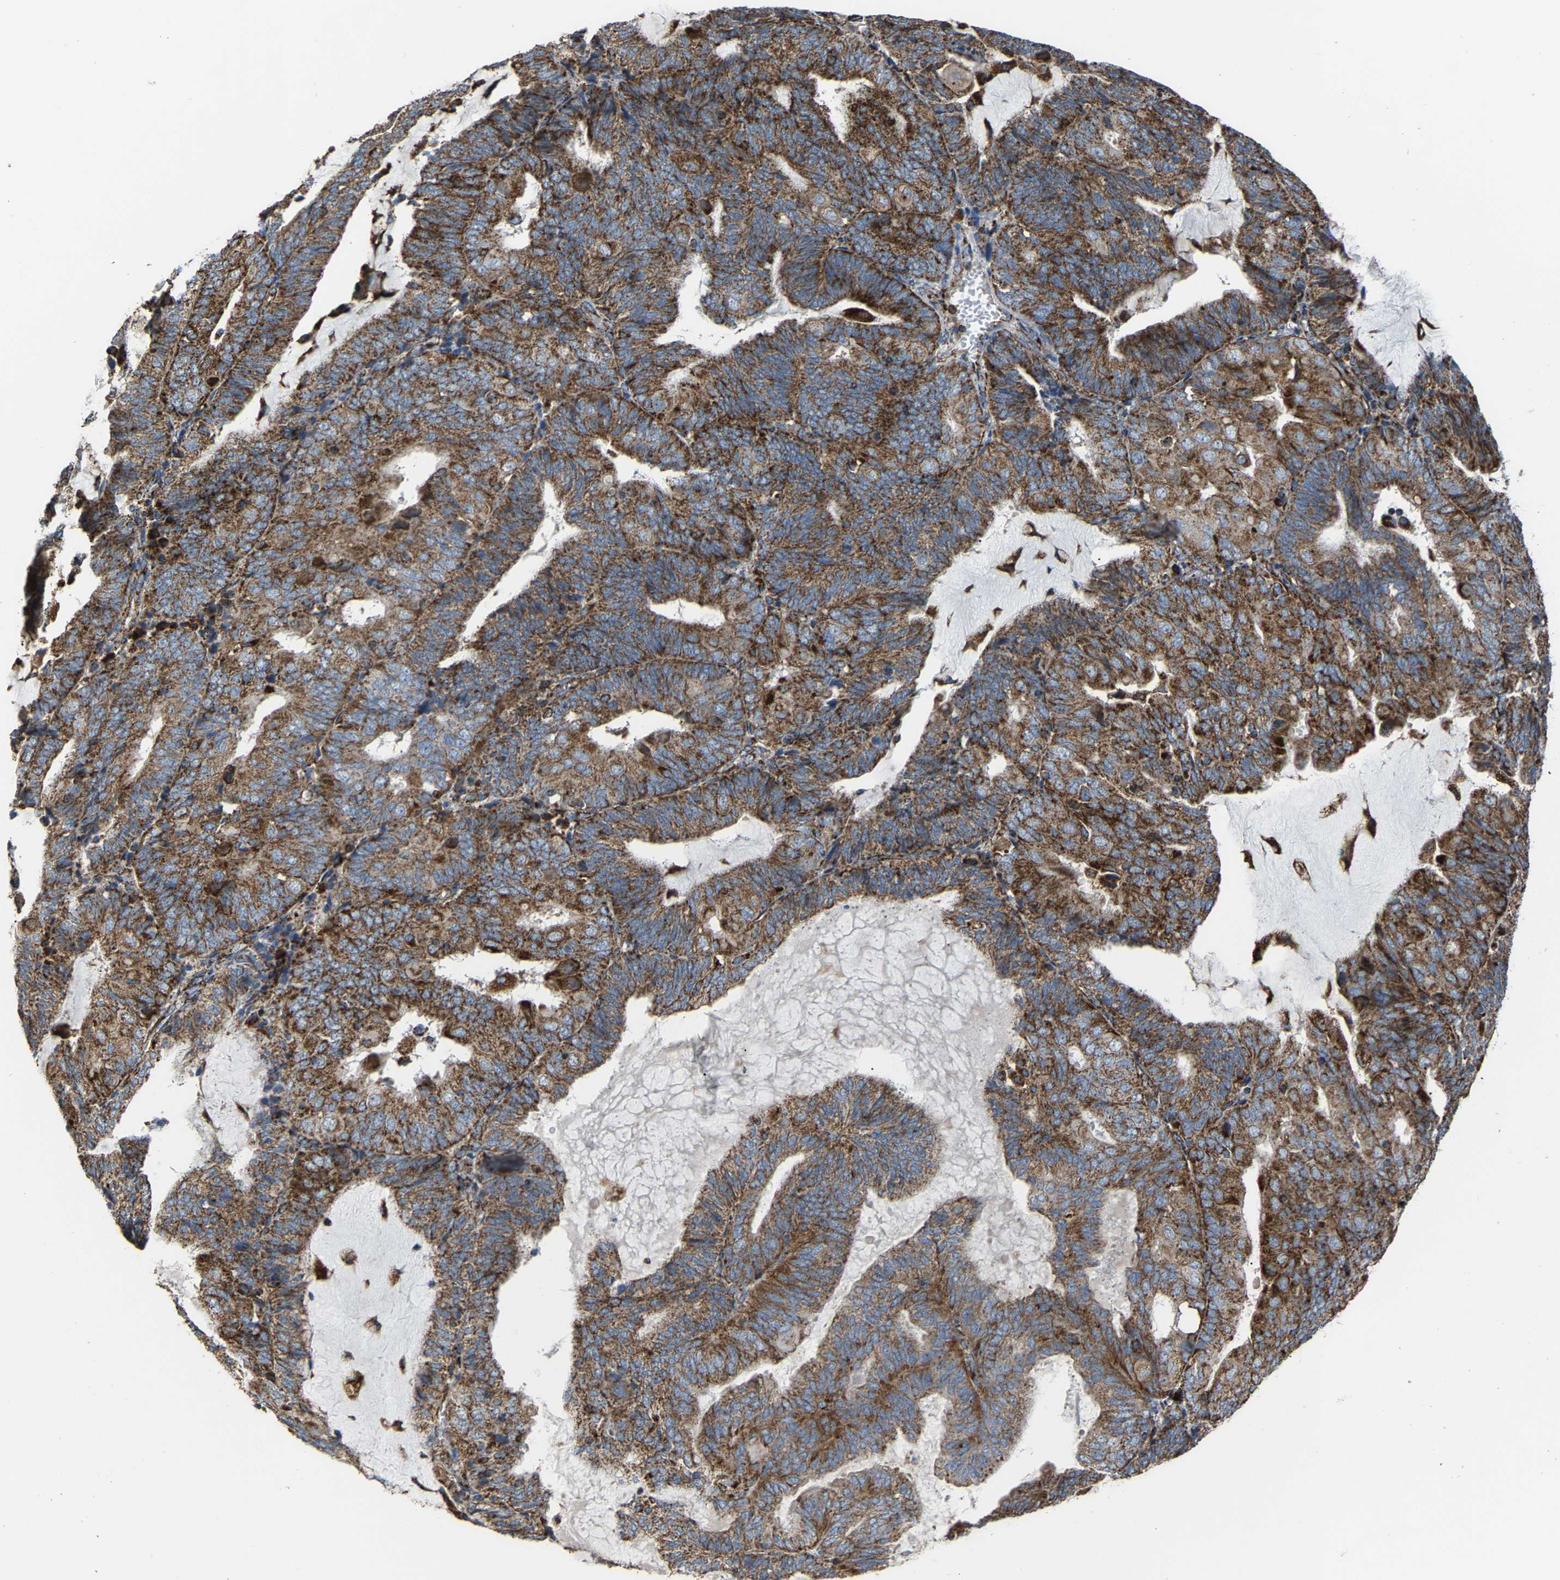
{"staining": {"intensity": "strong", "quantity": ">75%", "location": "cytoplasmic/membranous"}, "tissue": "endometrial cancer", "cell_type": "Tumor cells", "image_type": "cancer", "snomed": [{"axis": "morphology", "description": "Adenocarcinoma, NOS"}, {"axis": "topography", "description": "Endometrium"}], "caption": "High-power microscopy captured an immunohistochemistry photomicrograph of endometrial adenocarcinoma, revealing strong cytoplasmic/membranous staining in approximately >75% of tumor cells.", "gene": "NDUFV3", "patient": {"sex": "female", "age": 81}}